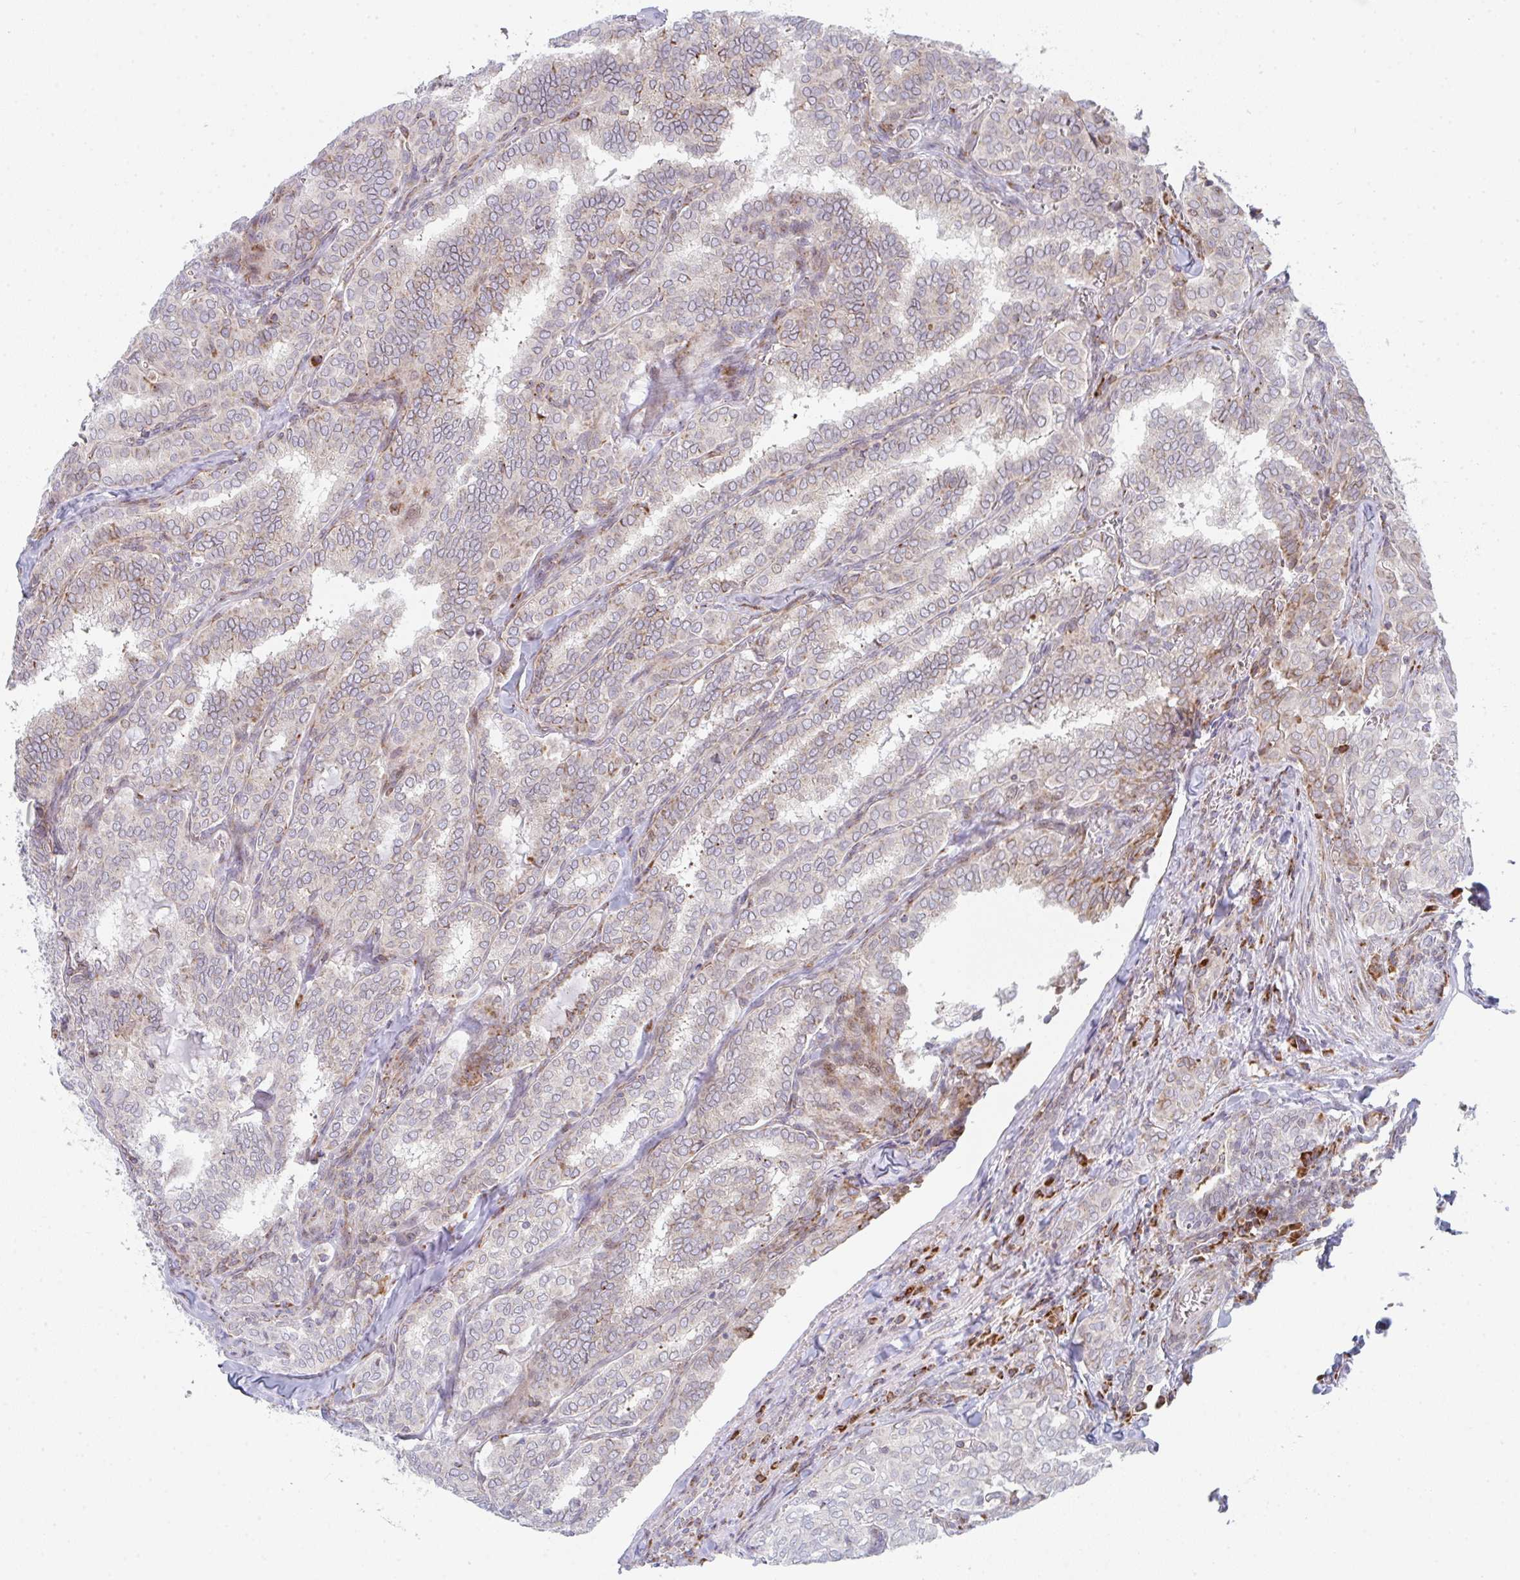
{"staining": {"intensity": "moderate", "quantity": "<25%", "location": "cytoplasmic/membranous"}, "tissue": "thyroid cancer", "cell_type": "Tumor cells", "image_type": "cancer", "snomed": [{"axis": "morphology", "description": "Papillary adenocarcinoma, NOS"}, {"axis": "topography", "description": "Thyroid gland"}], "caption": "The histopathology image exhibits a brown stain indicating the presence of a protein in the cytoplasmic/membranous of tumor cells in thyroid cancer.", "gene": "PRKCH", "patient": {"sex": "female", "age": 30}}